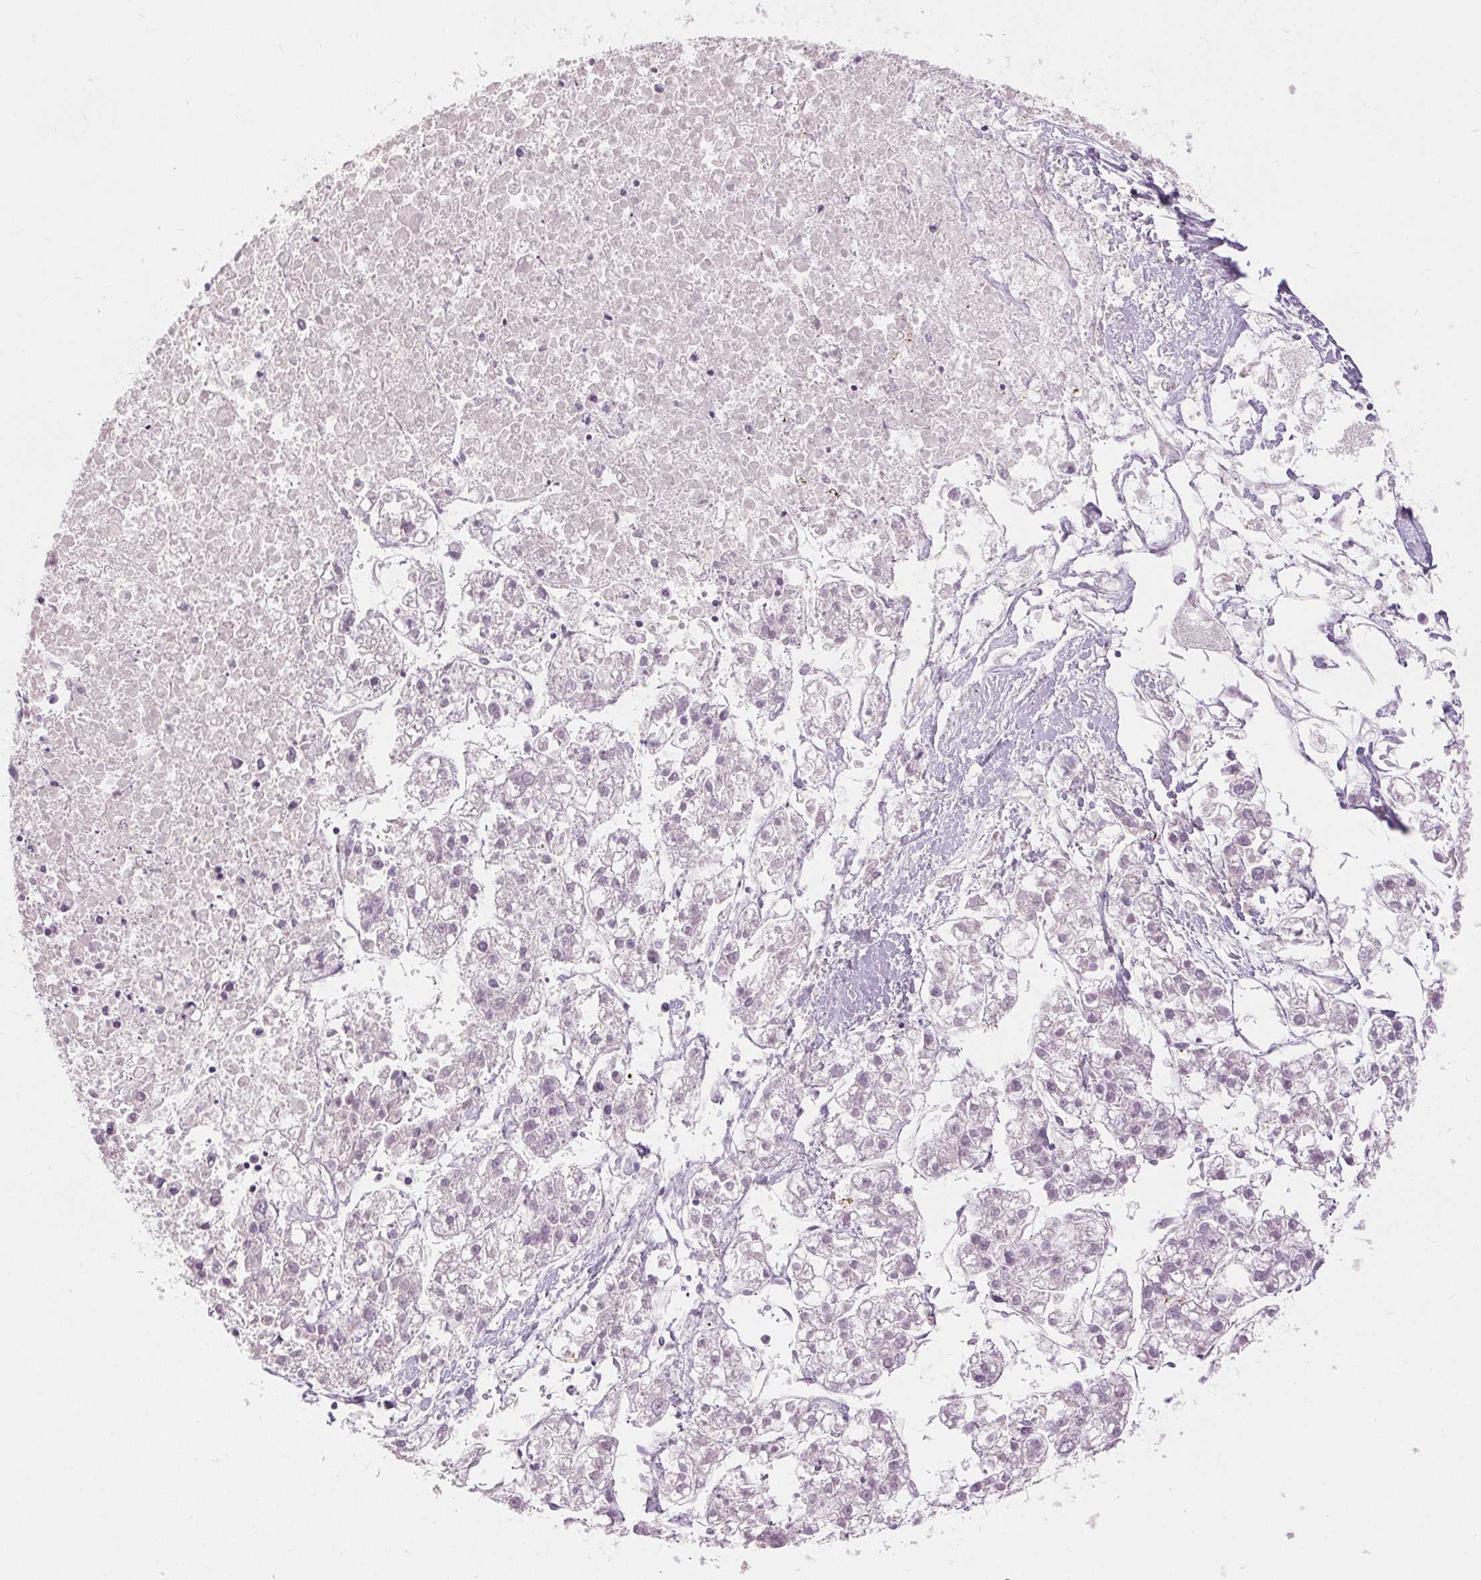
{"staining": {"intensity": "negative", "quantity": "none", "location": "none"}, "tissue": "liver cancer", "cell_type": "Tumor cells", "image_type": "cancer", "snomed": [{"axis": "morphology", "description": "Carcinoma, Hepatocellular, NOS"}, {"axis": "topography", "description": "Liver"}], "caption": "This is a micrograph of immunohistochemistry (IHC) staining of liver cancer, which shows no staining in tumor cells. (DAB immunohistochemistry, high magnification).", "gene": "DSG3", "patient": {"sex": "male", "age": 56}}